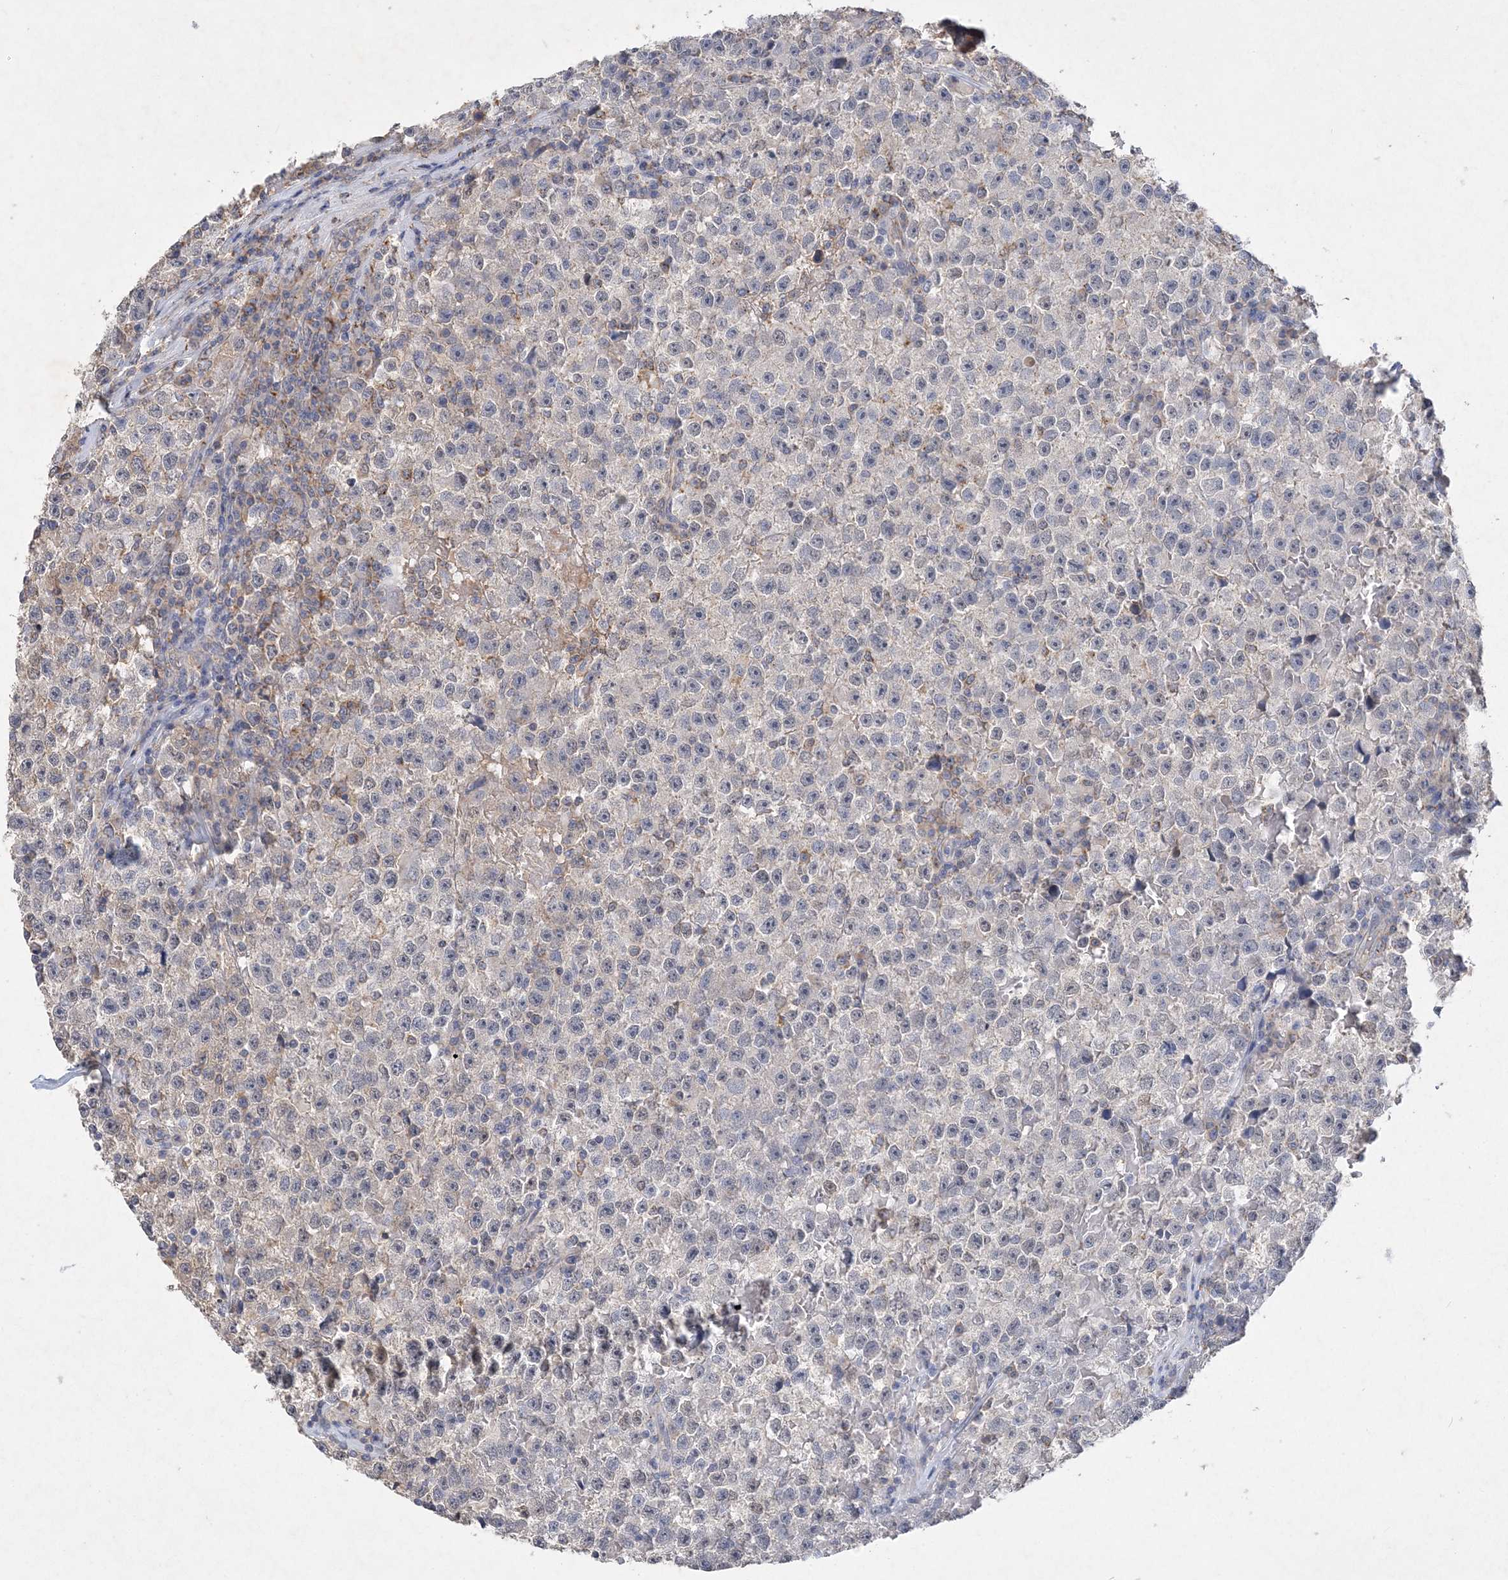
{"staining": {"intensity": "negative", "quantity": "none", "location": "none"}, "tissue": "testis cancer", "cell_type": "Tumor cells", "image_type": "cancer", "snomed": [{"axis": "morphology", "description": "Seminoma, NOS"}, {"axis": "topography", "description": "Testis"}], "caption": "Immunohistochemistry of human testis seminoma exhibits no expression in tumor cells.", "gene": "C11orf58", "patient": {"sex": "male", "age": 22}}